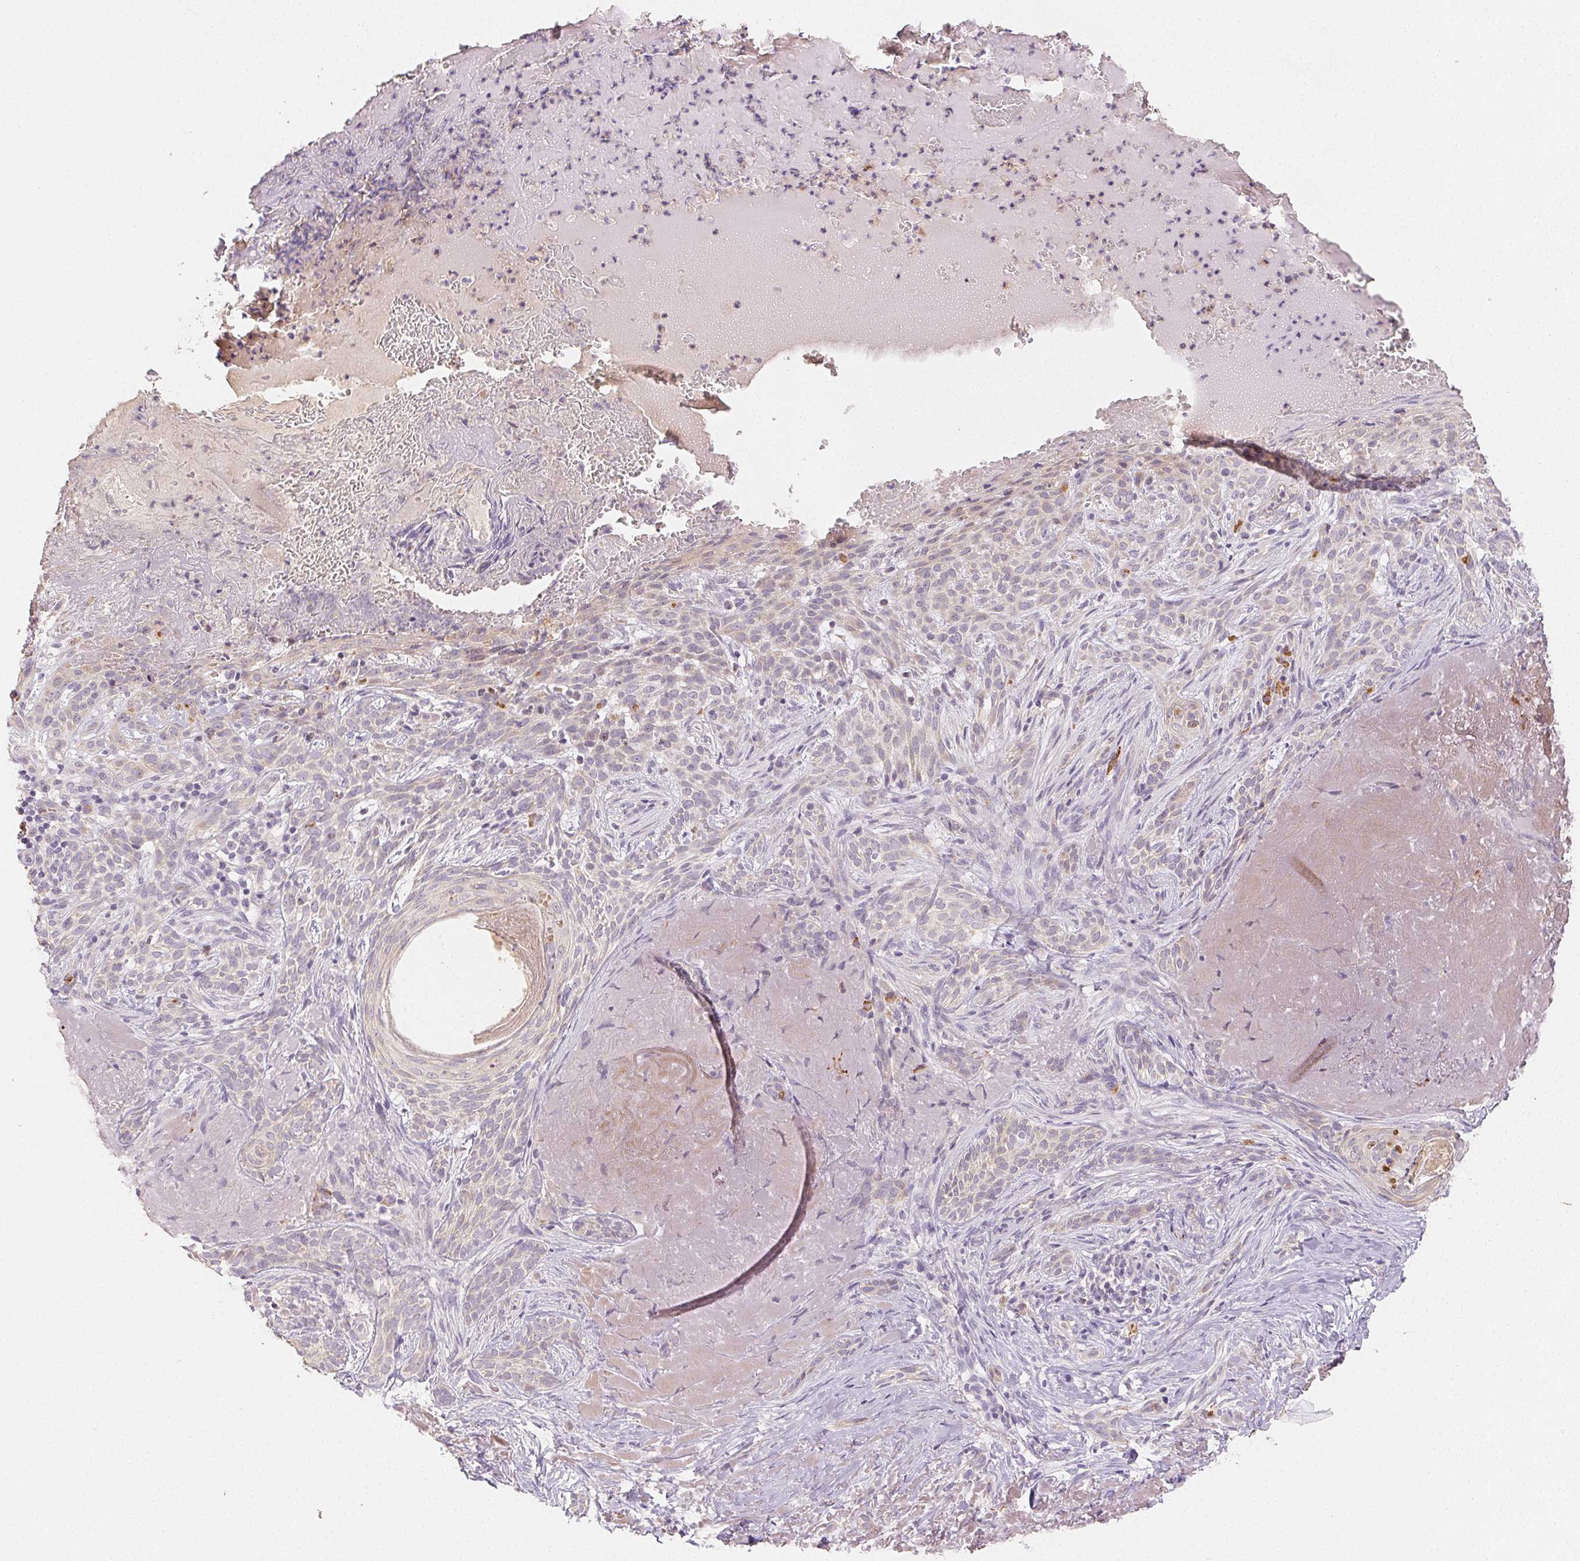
{"staining": {"intensity": "negative", "quantity": "none", "location": "none"}, "tissue": "skin cancer", "cell_type": "Tumor cells", "image_type": "cancer", "snomed": [{"axis": "morphology", "description": "Basal cell carcinoma"}, {"axis": "topography", "description": "Skin"}], "caption": "Immunohistochemistry (IHC) image of neoplastic tissue: human skin cancer (basal cell carcinoma) stained with DAB reveals no significant protein staining in tumor cells. The staining is performed using DAB brown chromogen with nuclei counter-stained in using hematoxylin.", "gene": "ACVR1B", "patient": {"sex": "male", "age": 84}}